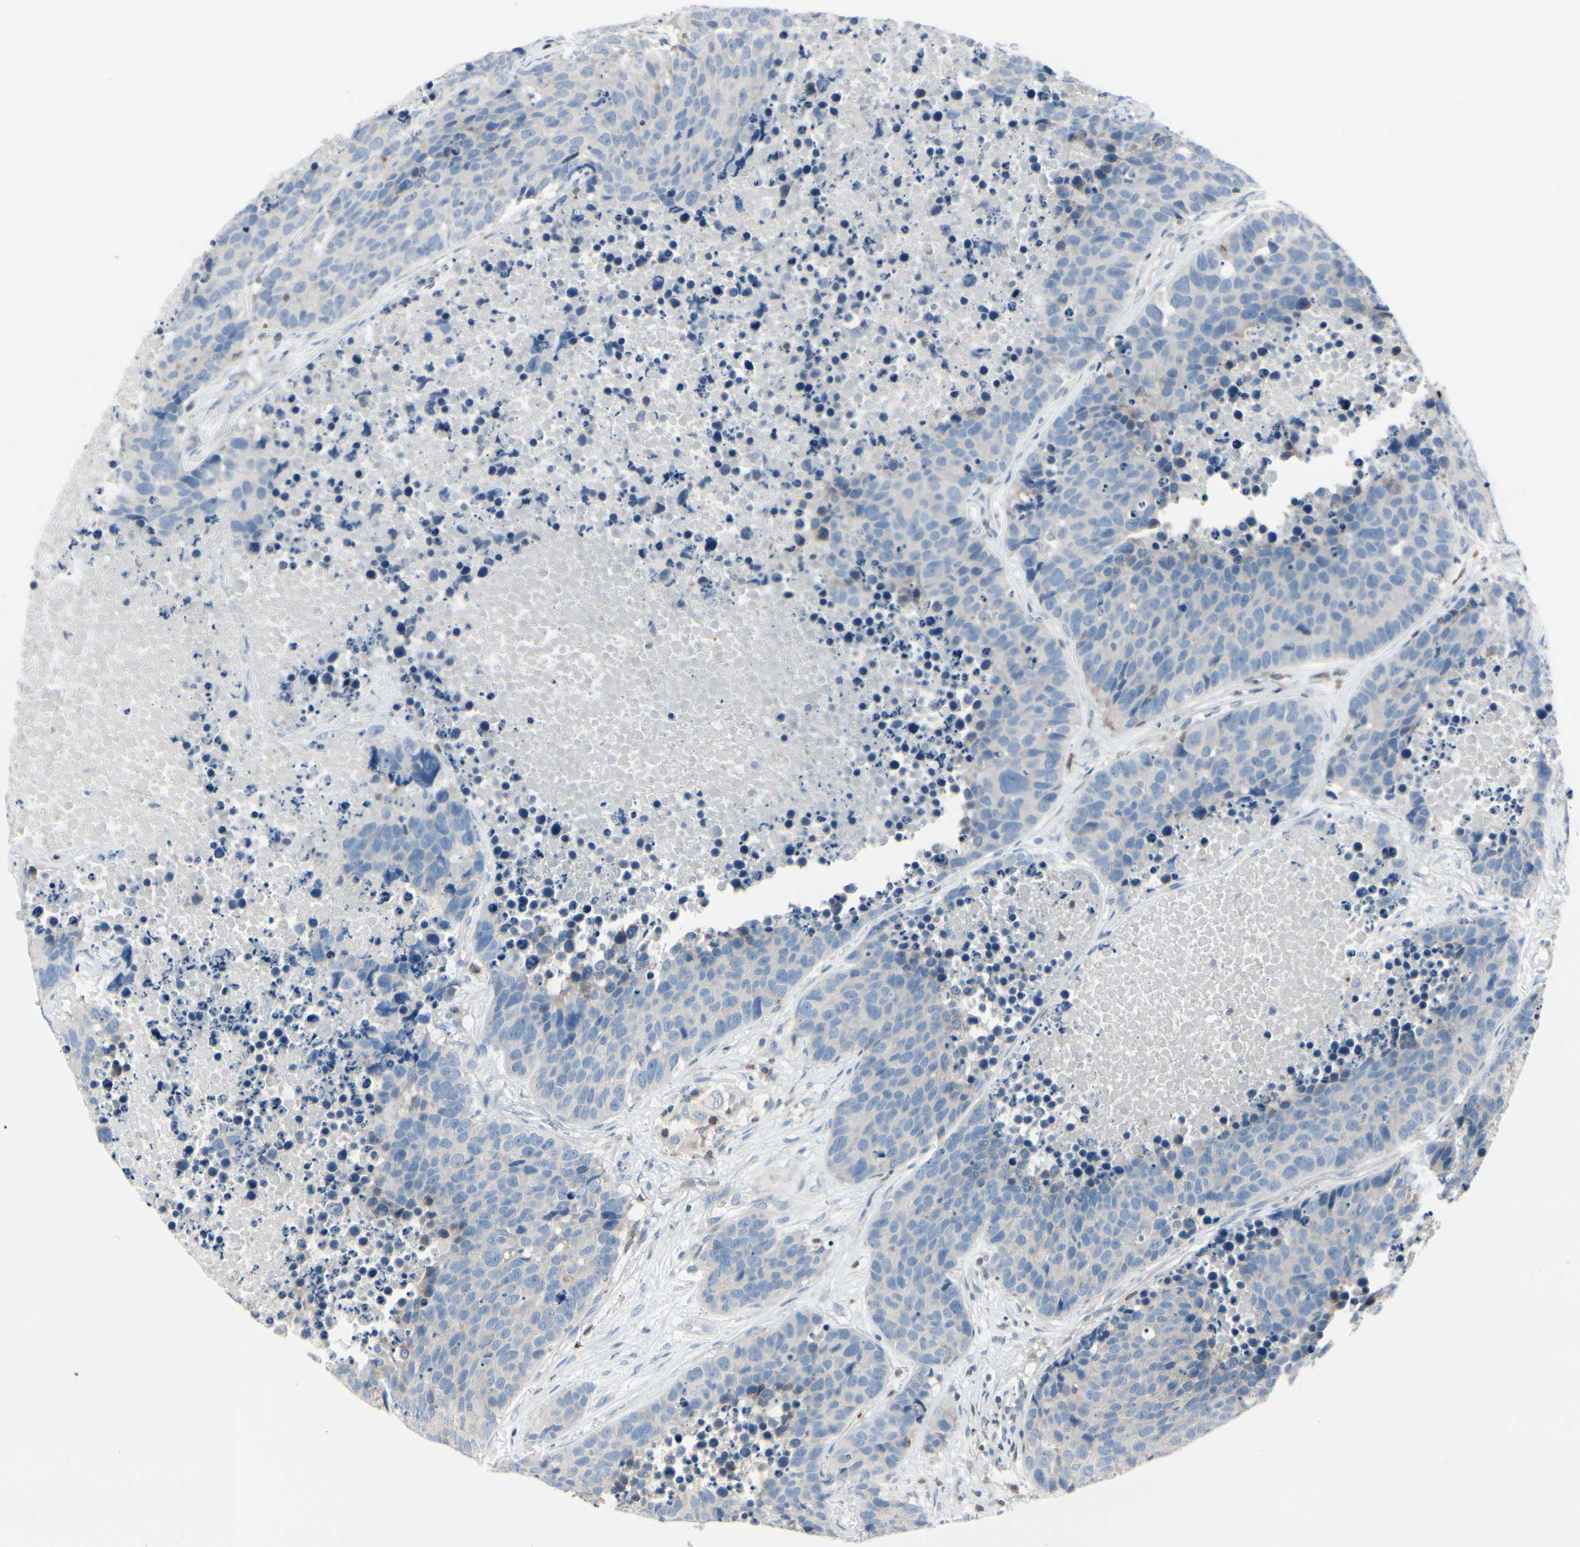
{"staining": {"intensity": "negative", "quantity": "none", "location": "none"}, "tissue": "carcinoid", "cell_type": "Tumor cells", "image_type": "cancer", "snomed": [{"axis": "morphology", "description": "Carcinoid, malignant, NOS"}, {"axis": "topography", "description": "Lung"}], "caption": "Tumor cells show no significant protein expression in carcinoid.", "gene": "SLC9A3R1", "patient": {"sex": "male", "age": 60}}